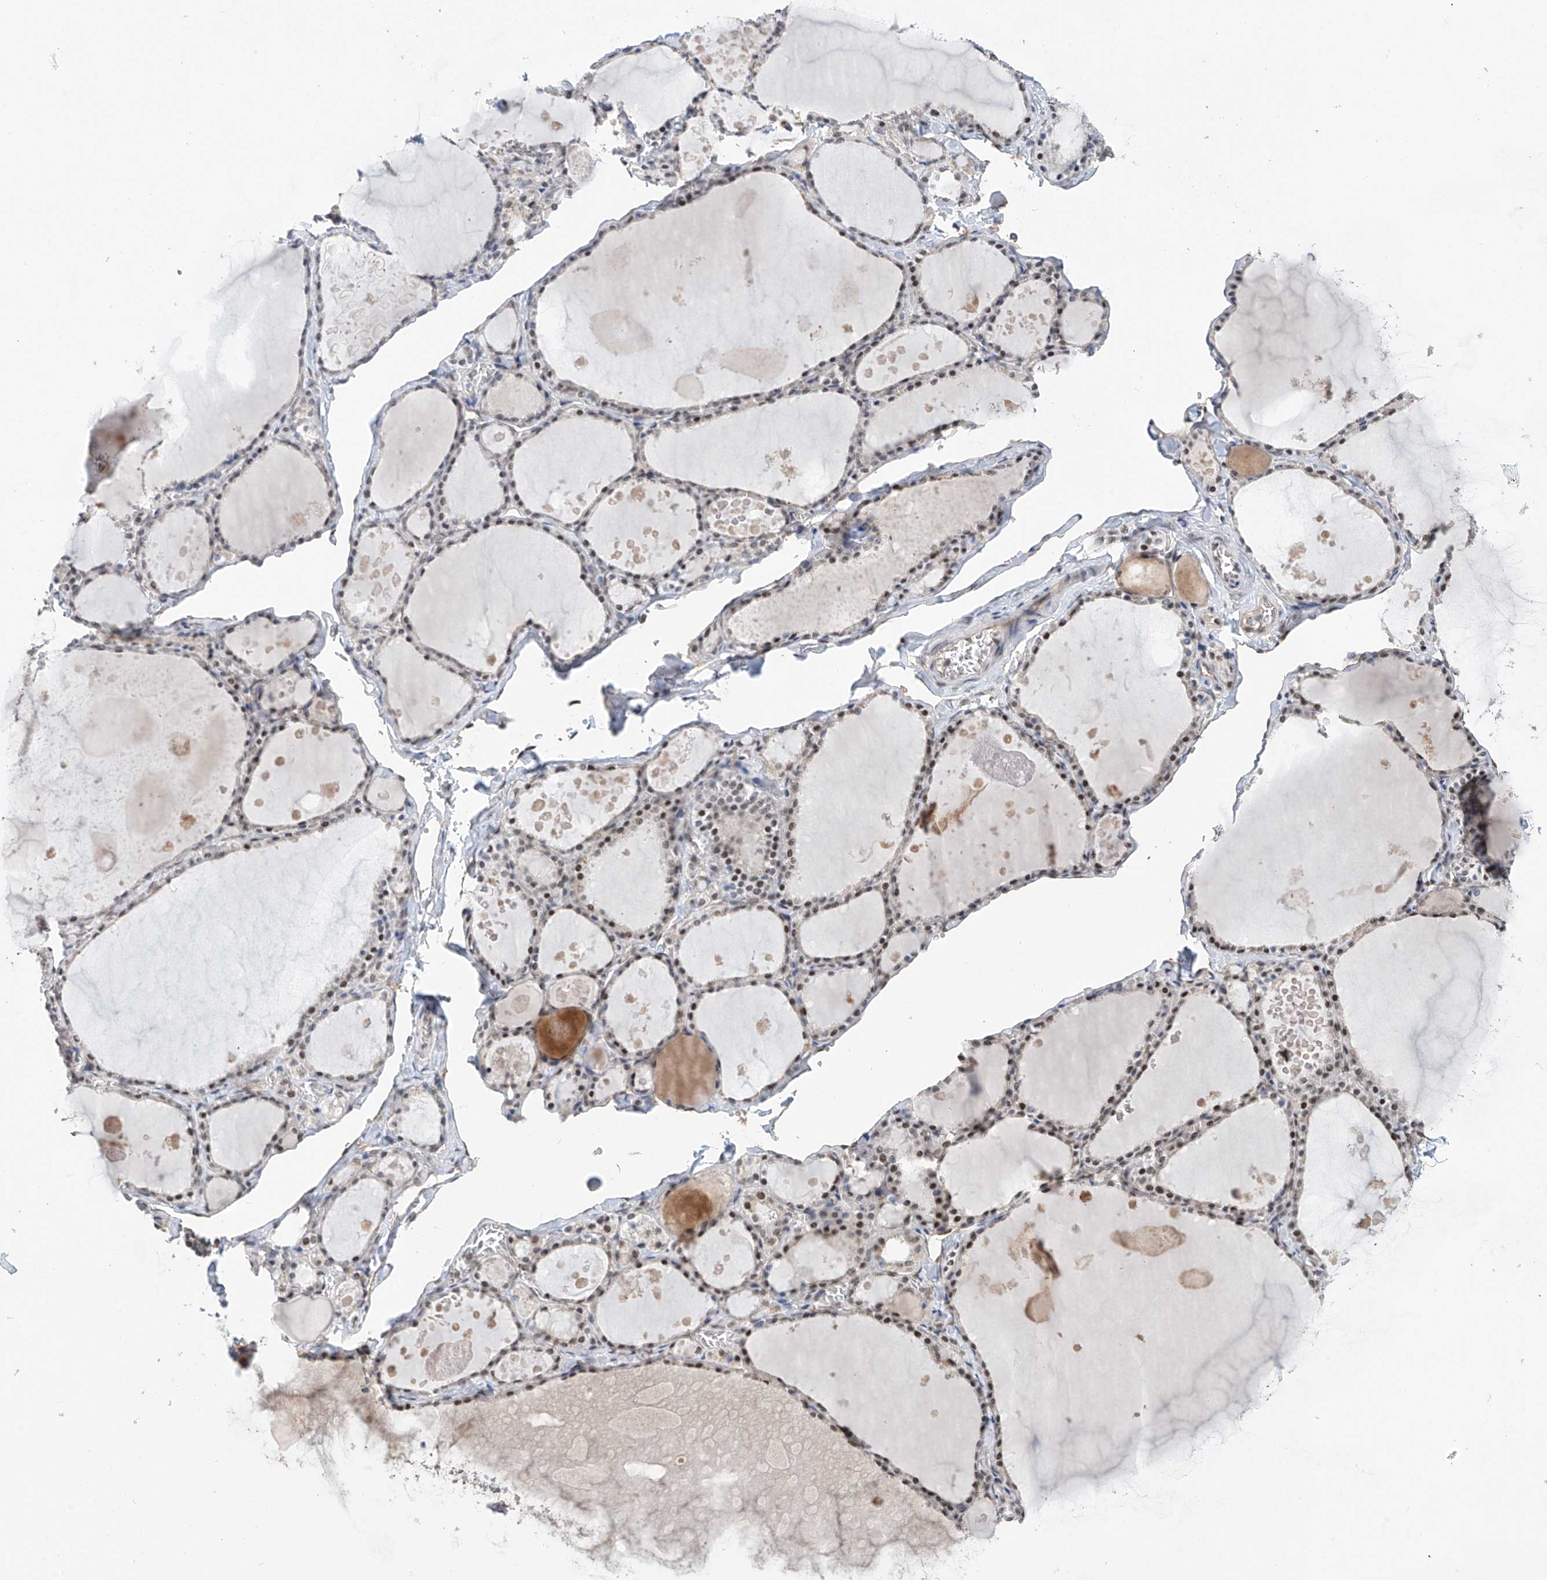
{"staining": {"intensity": "weak", "quantity": "25%-75%", "location": "nuclear"}, "tissue": "thyroid gland", "cell_type": "Glandular cells", "image_type": "normal", "snomed": [{"axis": "morphology", "description": "Normal tissue, NOS"}, {"axis": "topography", "description": "Thyroid gland"}], "caption": "The photomicrograph exhibits staining of unremarkable thyroid gland, revealing weak nuclear protein positivity (brown color) within glandular cells.", "gene": "C1orf131", "patient": {"sex": "male", "age": 56}}